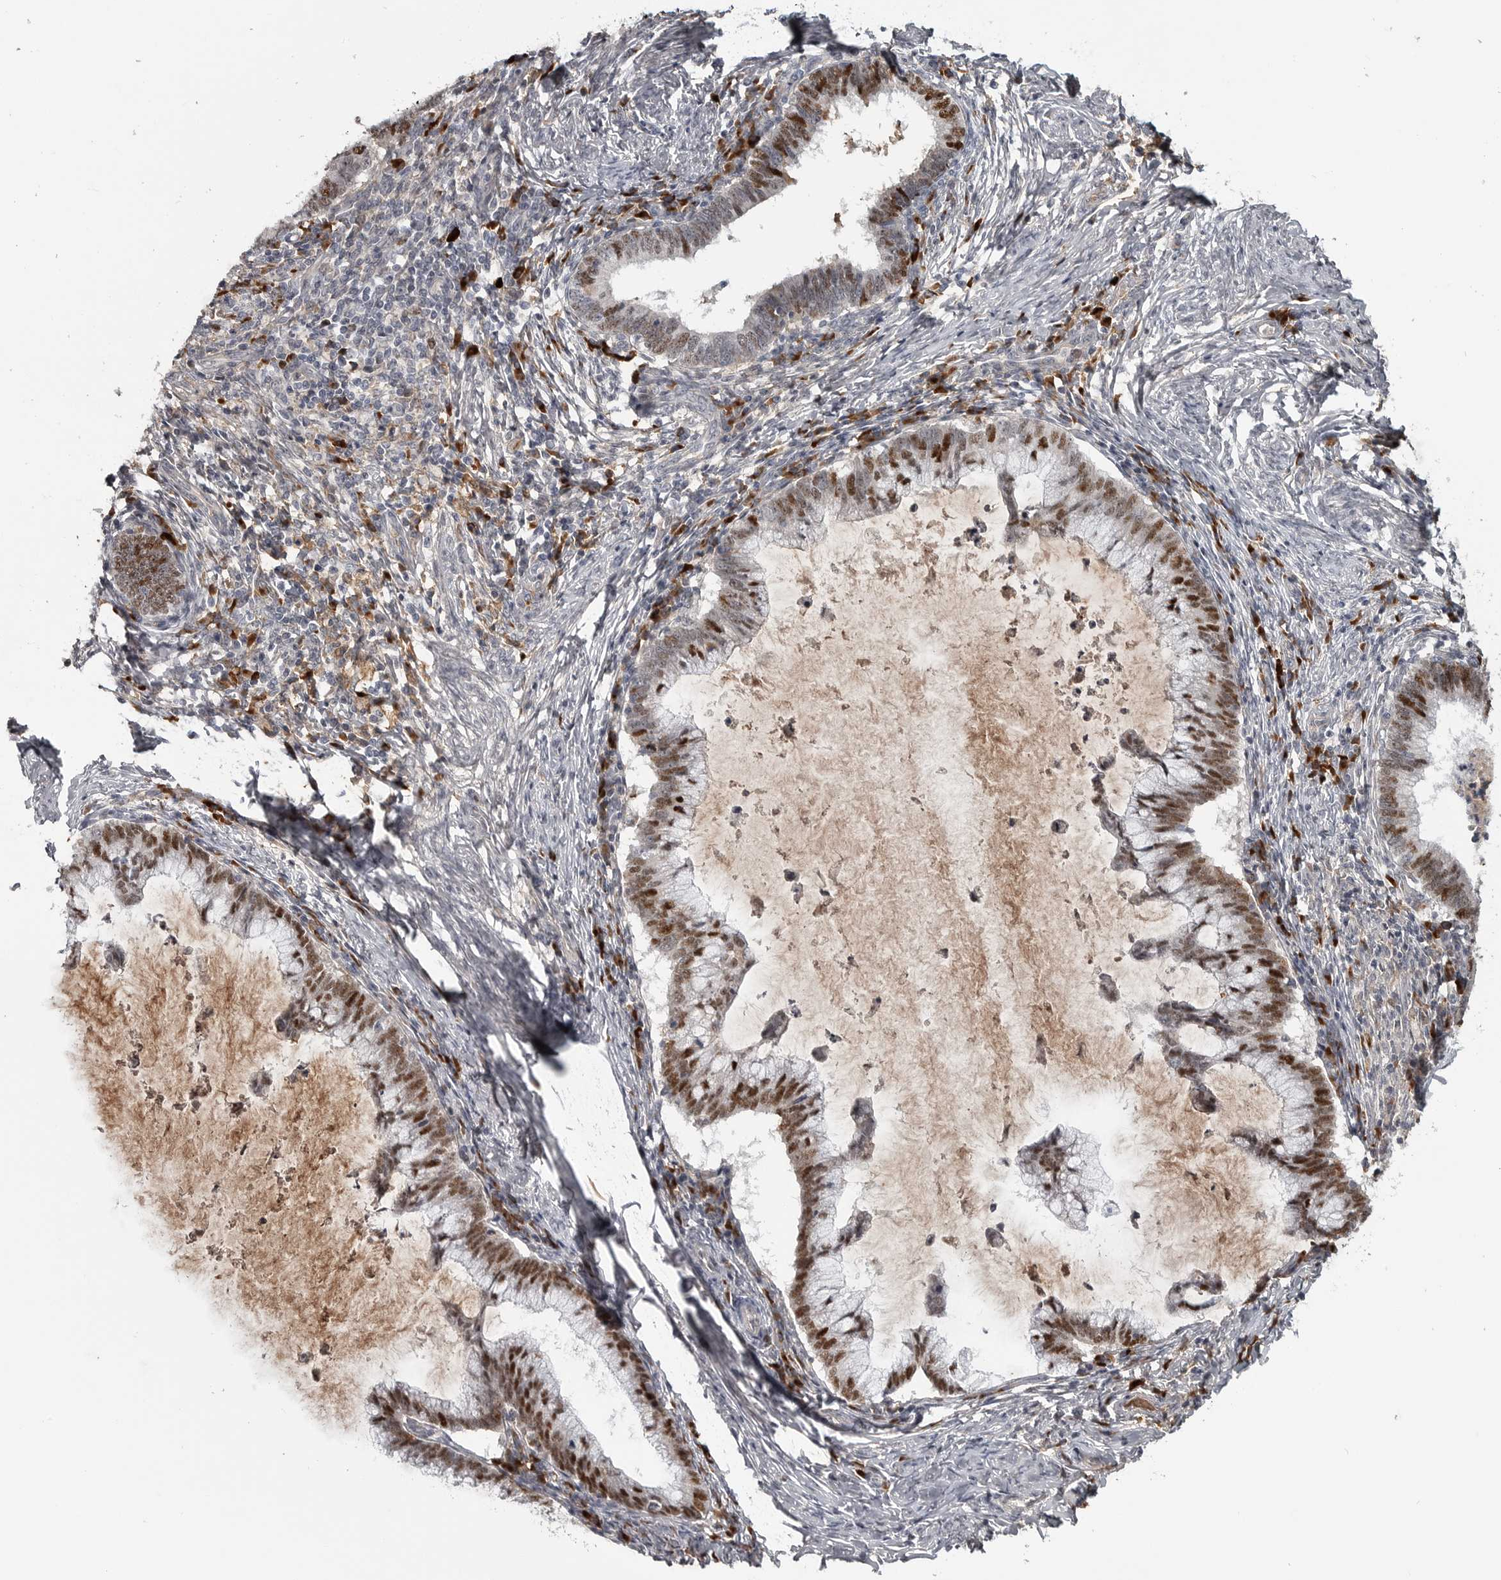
{"staining": {"intensity": "moderate", "quantity": ">75%", "location": "nuclear"}, "tissue": "cervical cancer", "cell_type": "Tumor cells", "image_type": "cancer", "snomed": [{"axis": "morphology", "description": "Adenocarcinoma, NOS"}, {"axis": "topography", "description": "Cervix"}], "caption": "DAB immunohistochemical staining of cervical adenocarcinoma demonstrates moderate nuclear protein expression in approximately >75% of tumor cells. (IHC, brightfield microscopy, high magnification).", "gene": "ZNF277", "patient": {"sex": "female", "age": 36}}